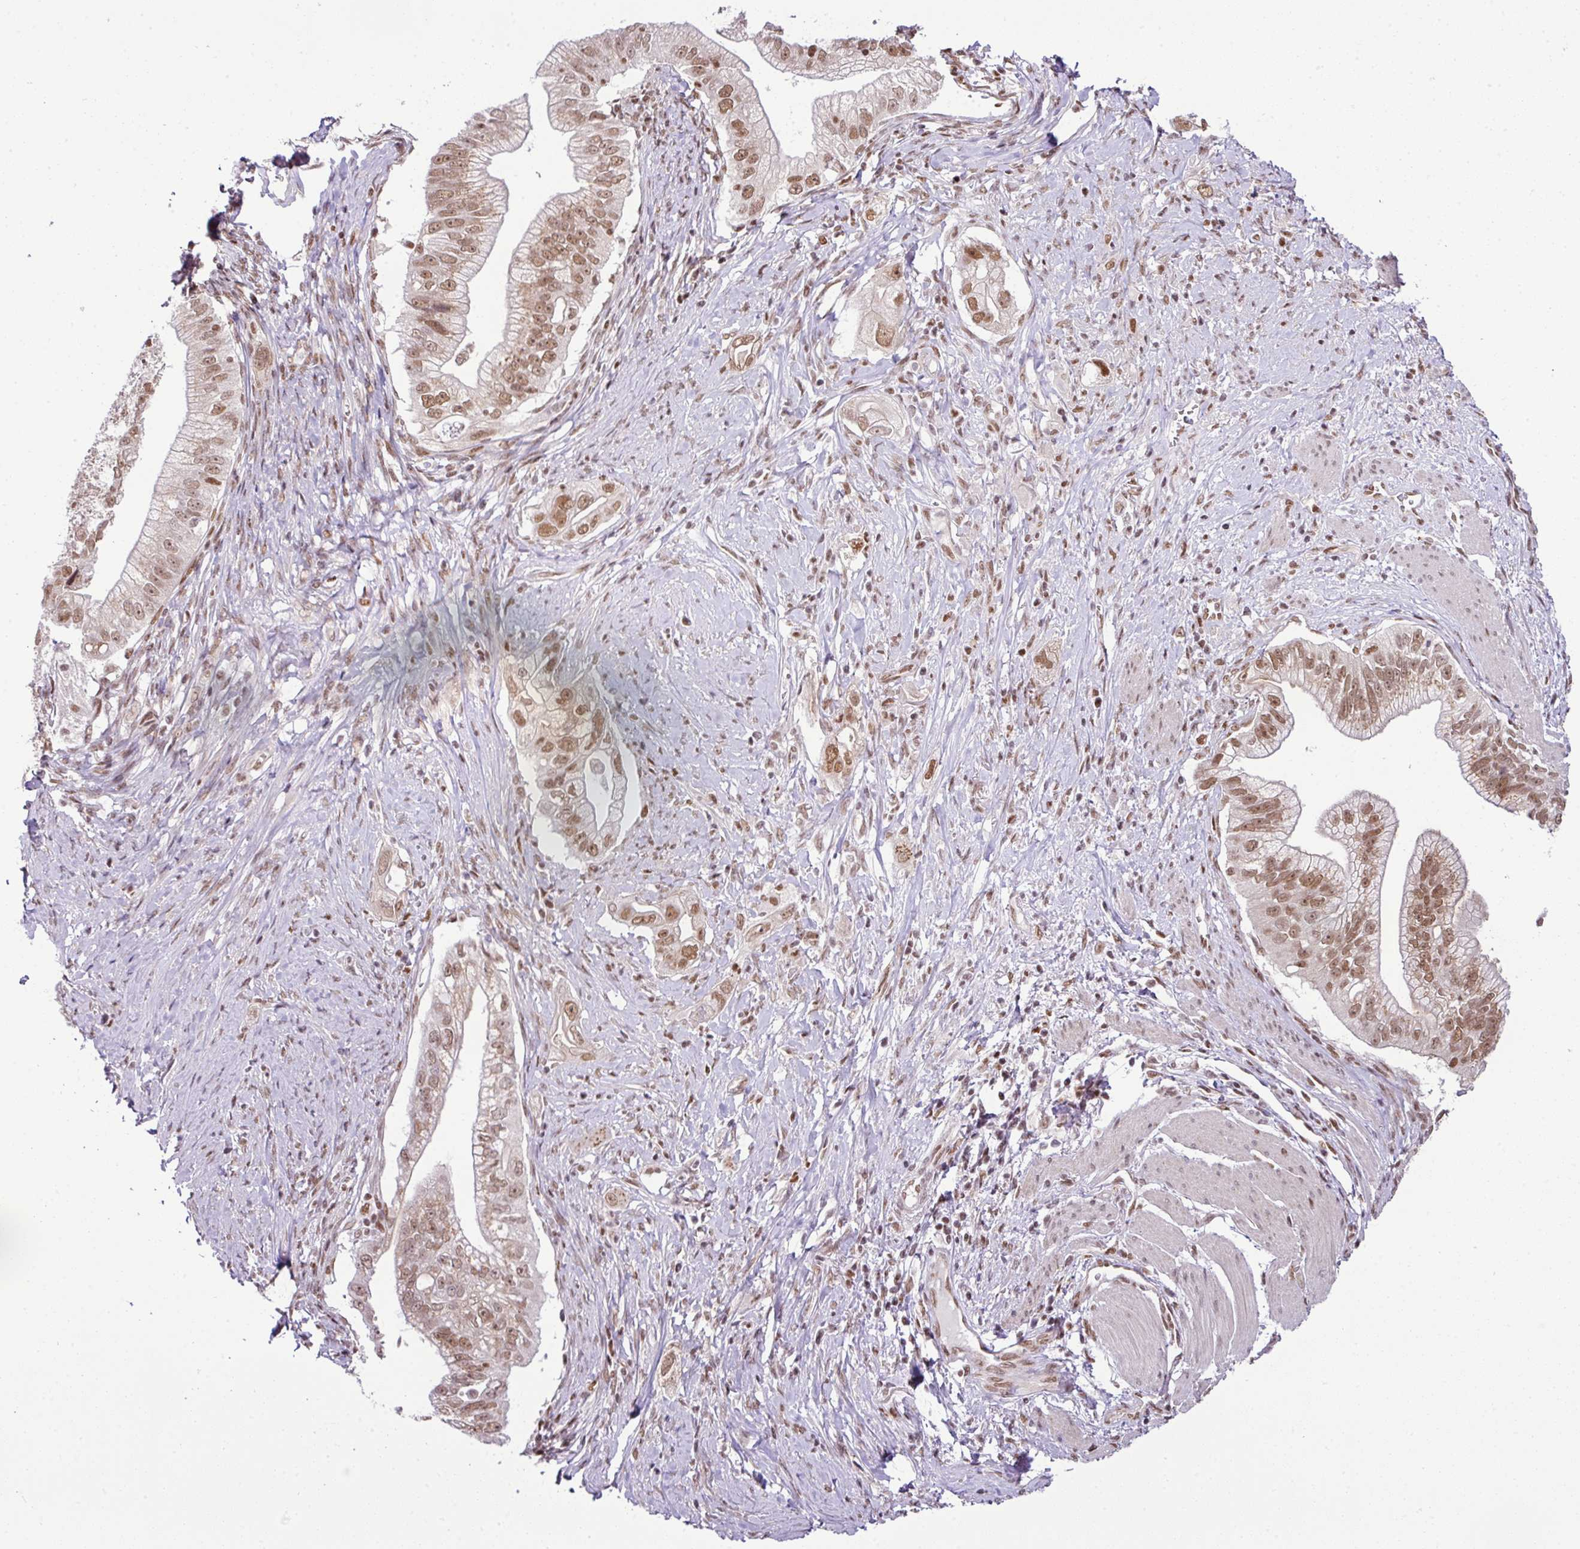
{"staining": {"intensity": "moderate", "quantity": ">75%", "location": "nuclear"}, "tissue": "pancreatic cancer", "cell_type": "Tumor cells", "image_type": "cancer", "snomed": [{"axis": "morphology", "description": "Adenocarcinoma, NOS"}, {"axis": "topography", "description": "Pancreas"}], "caption": "Protein staining by immunohistochemistry exhibits moderate nuclear staining in approximately >75% of tumor cells in adenocarcinoma (pancreatic).", "gene": "PGAP4", "patient": {"sex": "male", "age": 70}}